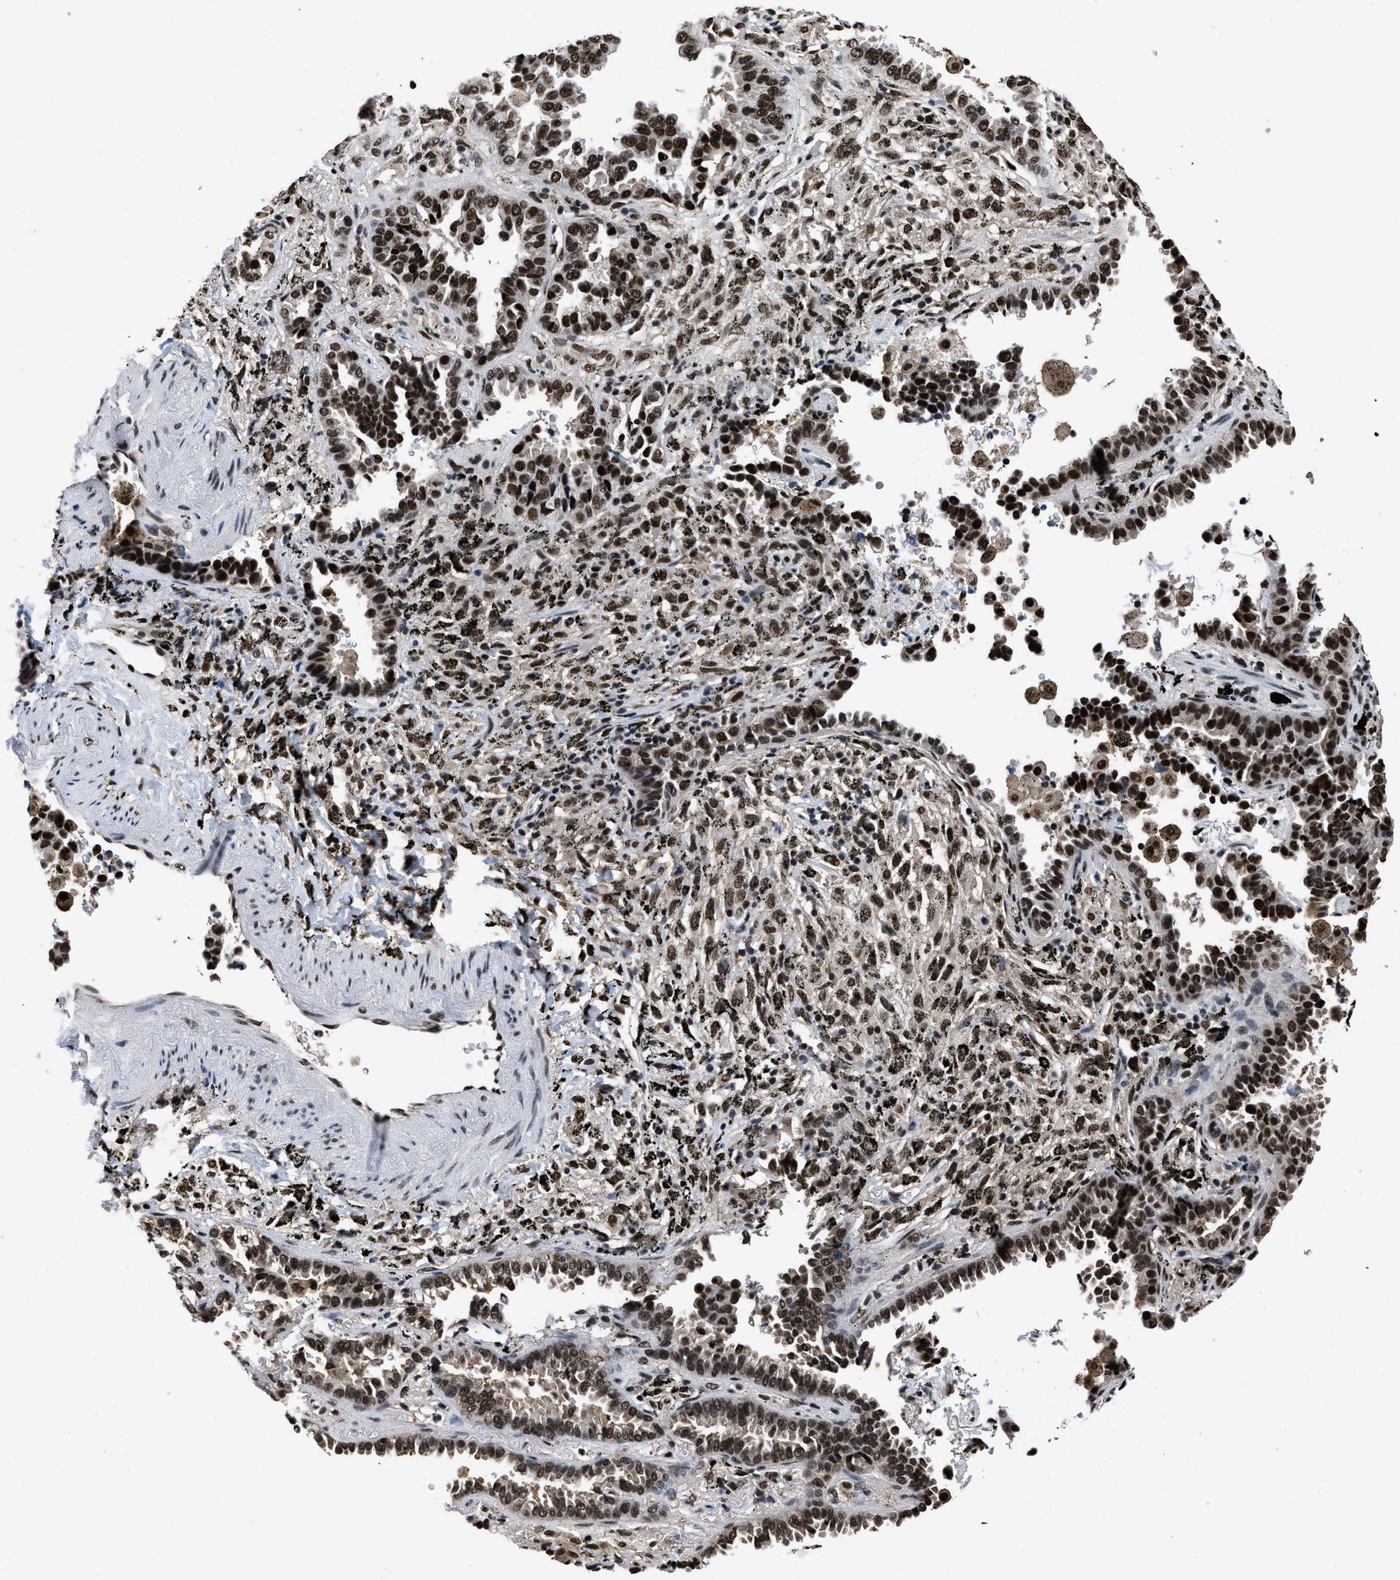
{"staining": {"intensity": "strong", "quantity": ">75%", "location": "nuclear"}, "tissue": "lung cancer", "cell_type": "Tumor cells", "image_type": "cancer", "snomed": [{"axis": "morphology", "description": "Normal tissue, NOS"}, {"axis": "morphology", "description": "Adenocarcinoma, NOS"}, {"axis": "topography", "description": "Lung"}], "caption": "About >75% of tumor cells in lung adenocarcinoma show strong nuclear protein staining as visualized by brown immunohistochemical staining.", "gene": "HNRNPH2", "patient": {"sex": "male", "age": 59}}